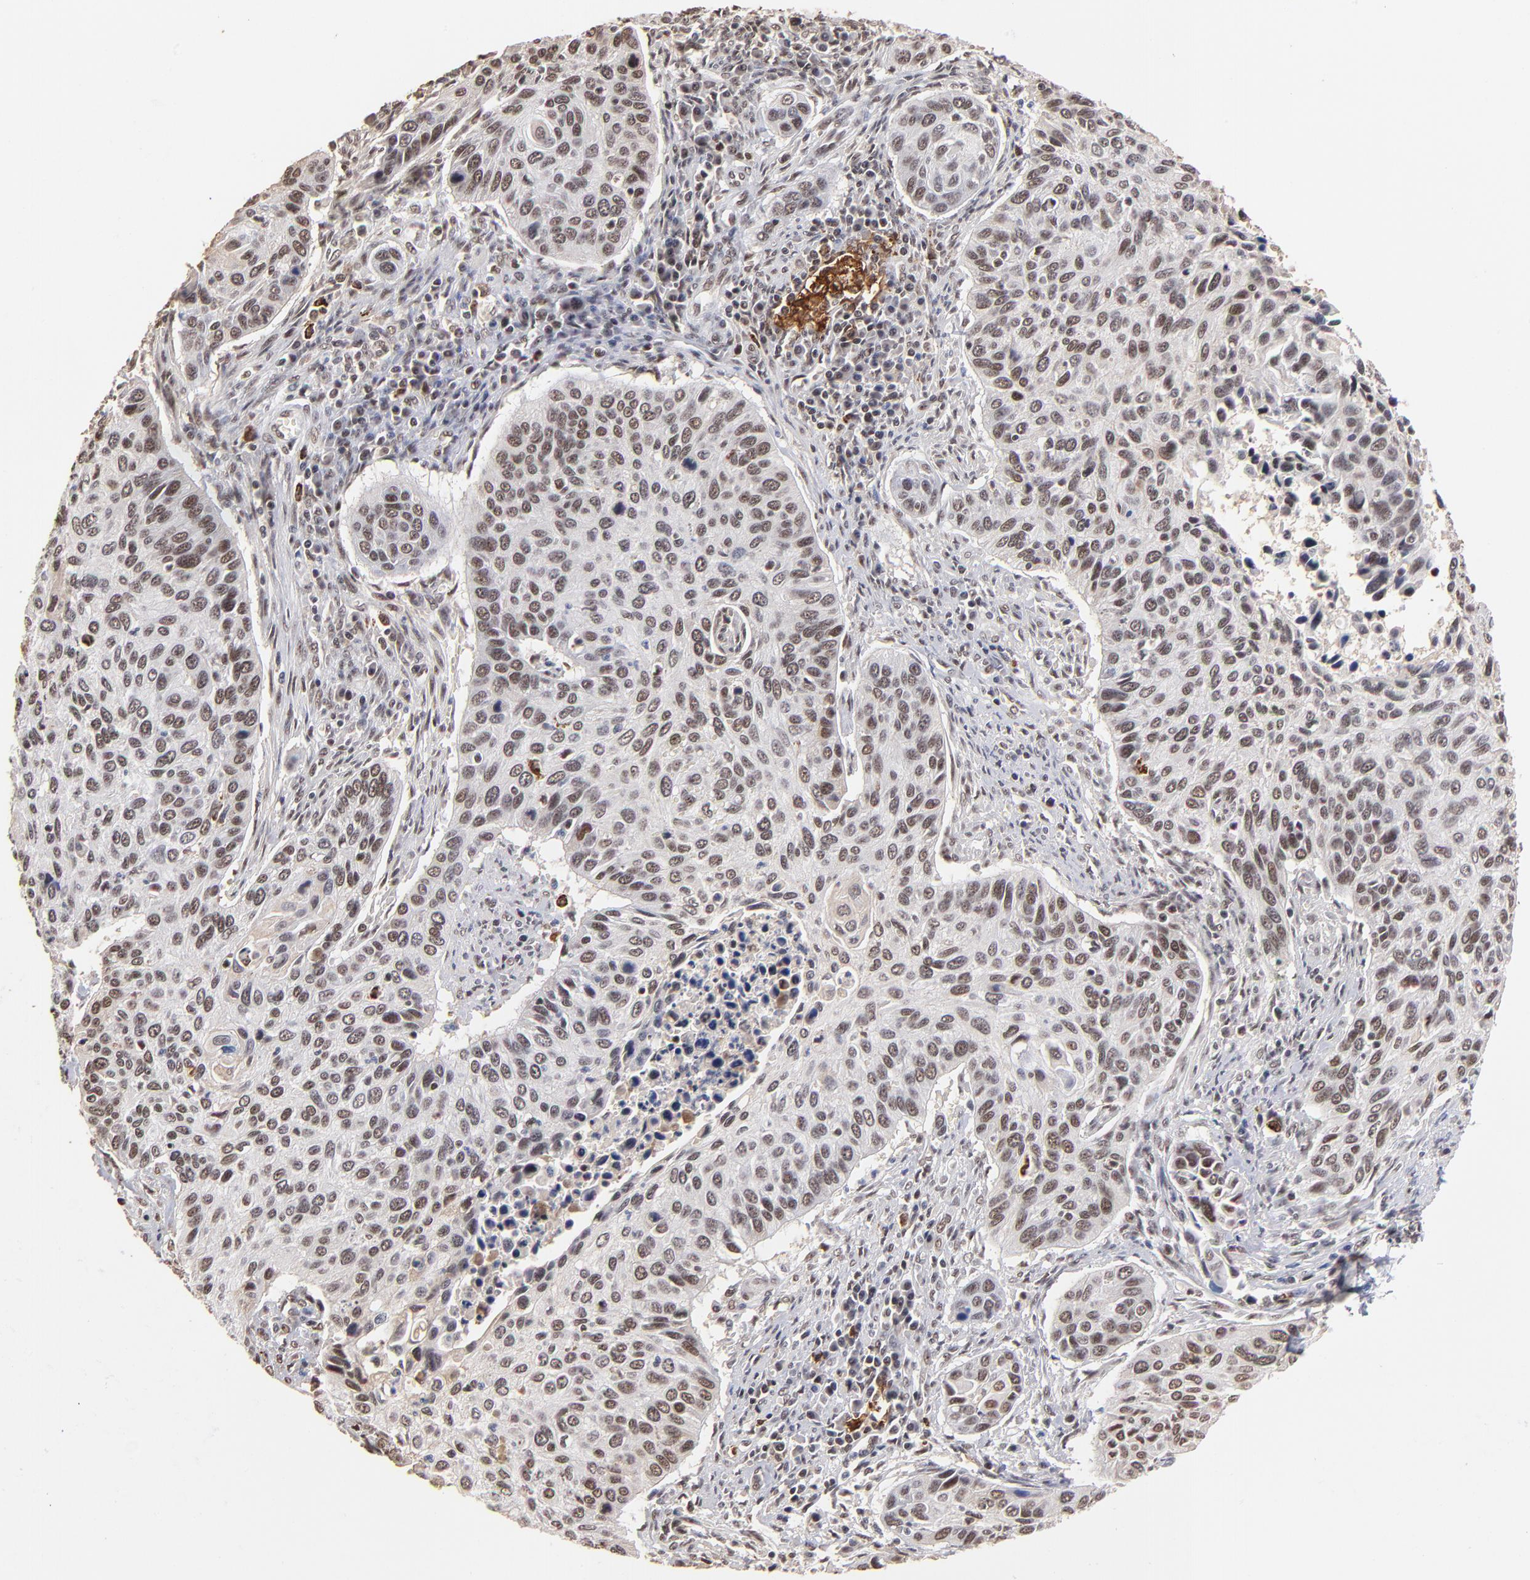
{"staining": {"intensity": "strong", "quantity": ">75%", "location": "nuclear"}, "tissue": "cervical cancer", "cell_type": "Tumor cells", "image_type": "cancer", "snomed": [{"axis": "morphology", "description": "Squamous cell carcinoma, NOS"}, {"axis": "topography", "description": "Cervix"}], "caption": "Immunohistochemistry (IHC) of human cervical squamous cell carcinoma displays high levels of strong nuclear positivity in approximately >75% of tumor cells.", "gene": "ZNF146", "patient": {"sex": "female", "age": 57}}